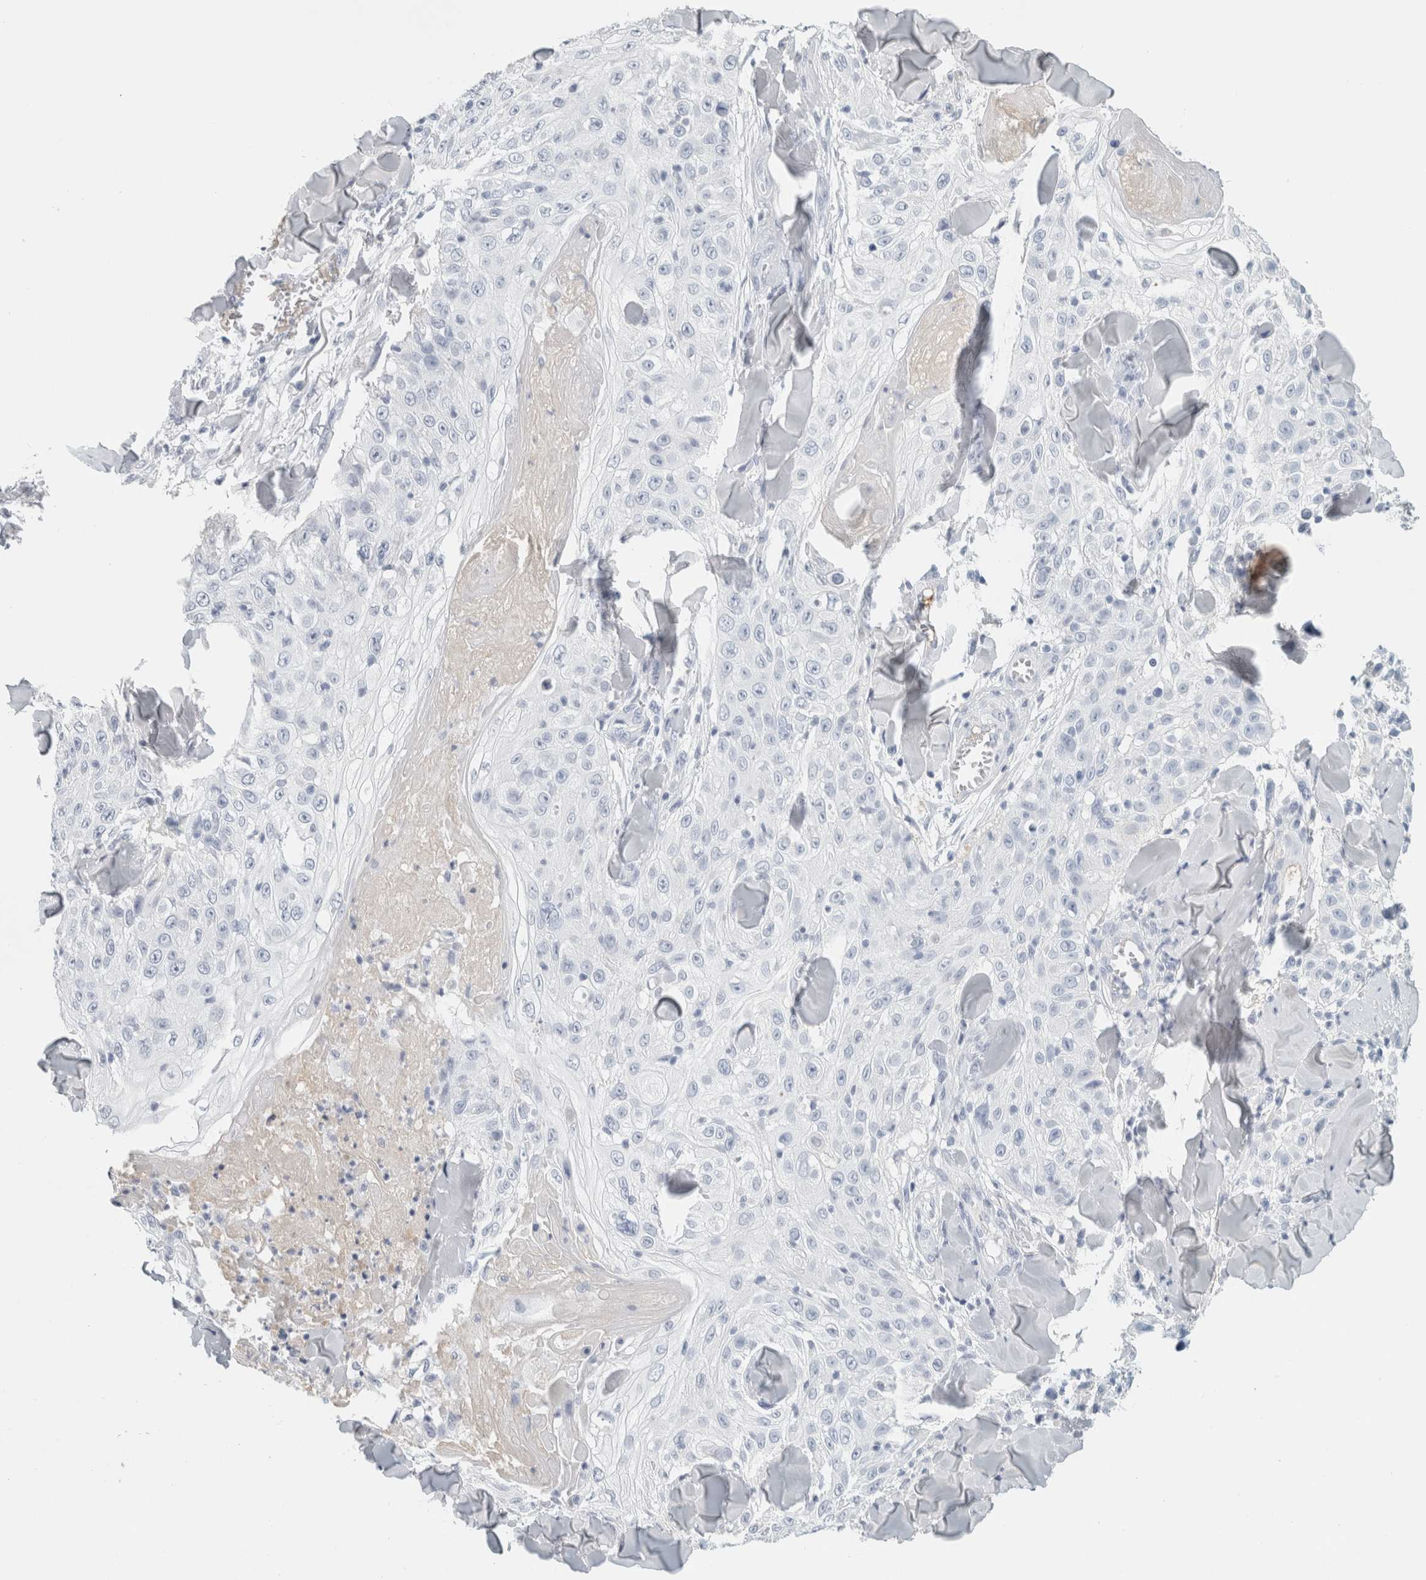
{"staining": {"intensity": "negative", "quantity": "none", "location": "none"}, "tissue": "skin cancer", "cell_type": "Tumor cells", "image_type": "cancer", "snomed": [{"axis": "morphology", "description": "Squamous cell carcinoma, NOS"}, {"axis": "topography", "description": "Skin"}], "caption": "Histopathology image shows no protein positivity in tumor cells of squamous cell carcinoma (skin) tissue.", "gene": "TSPAN8", "patient": {"sex": "male", "age": 86}}